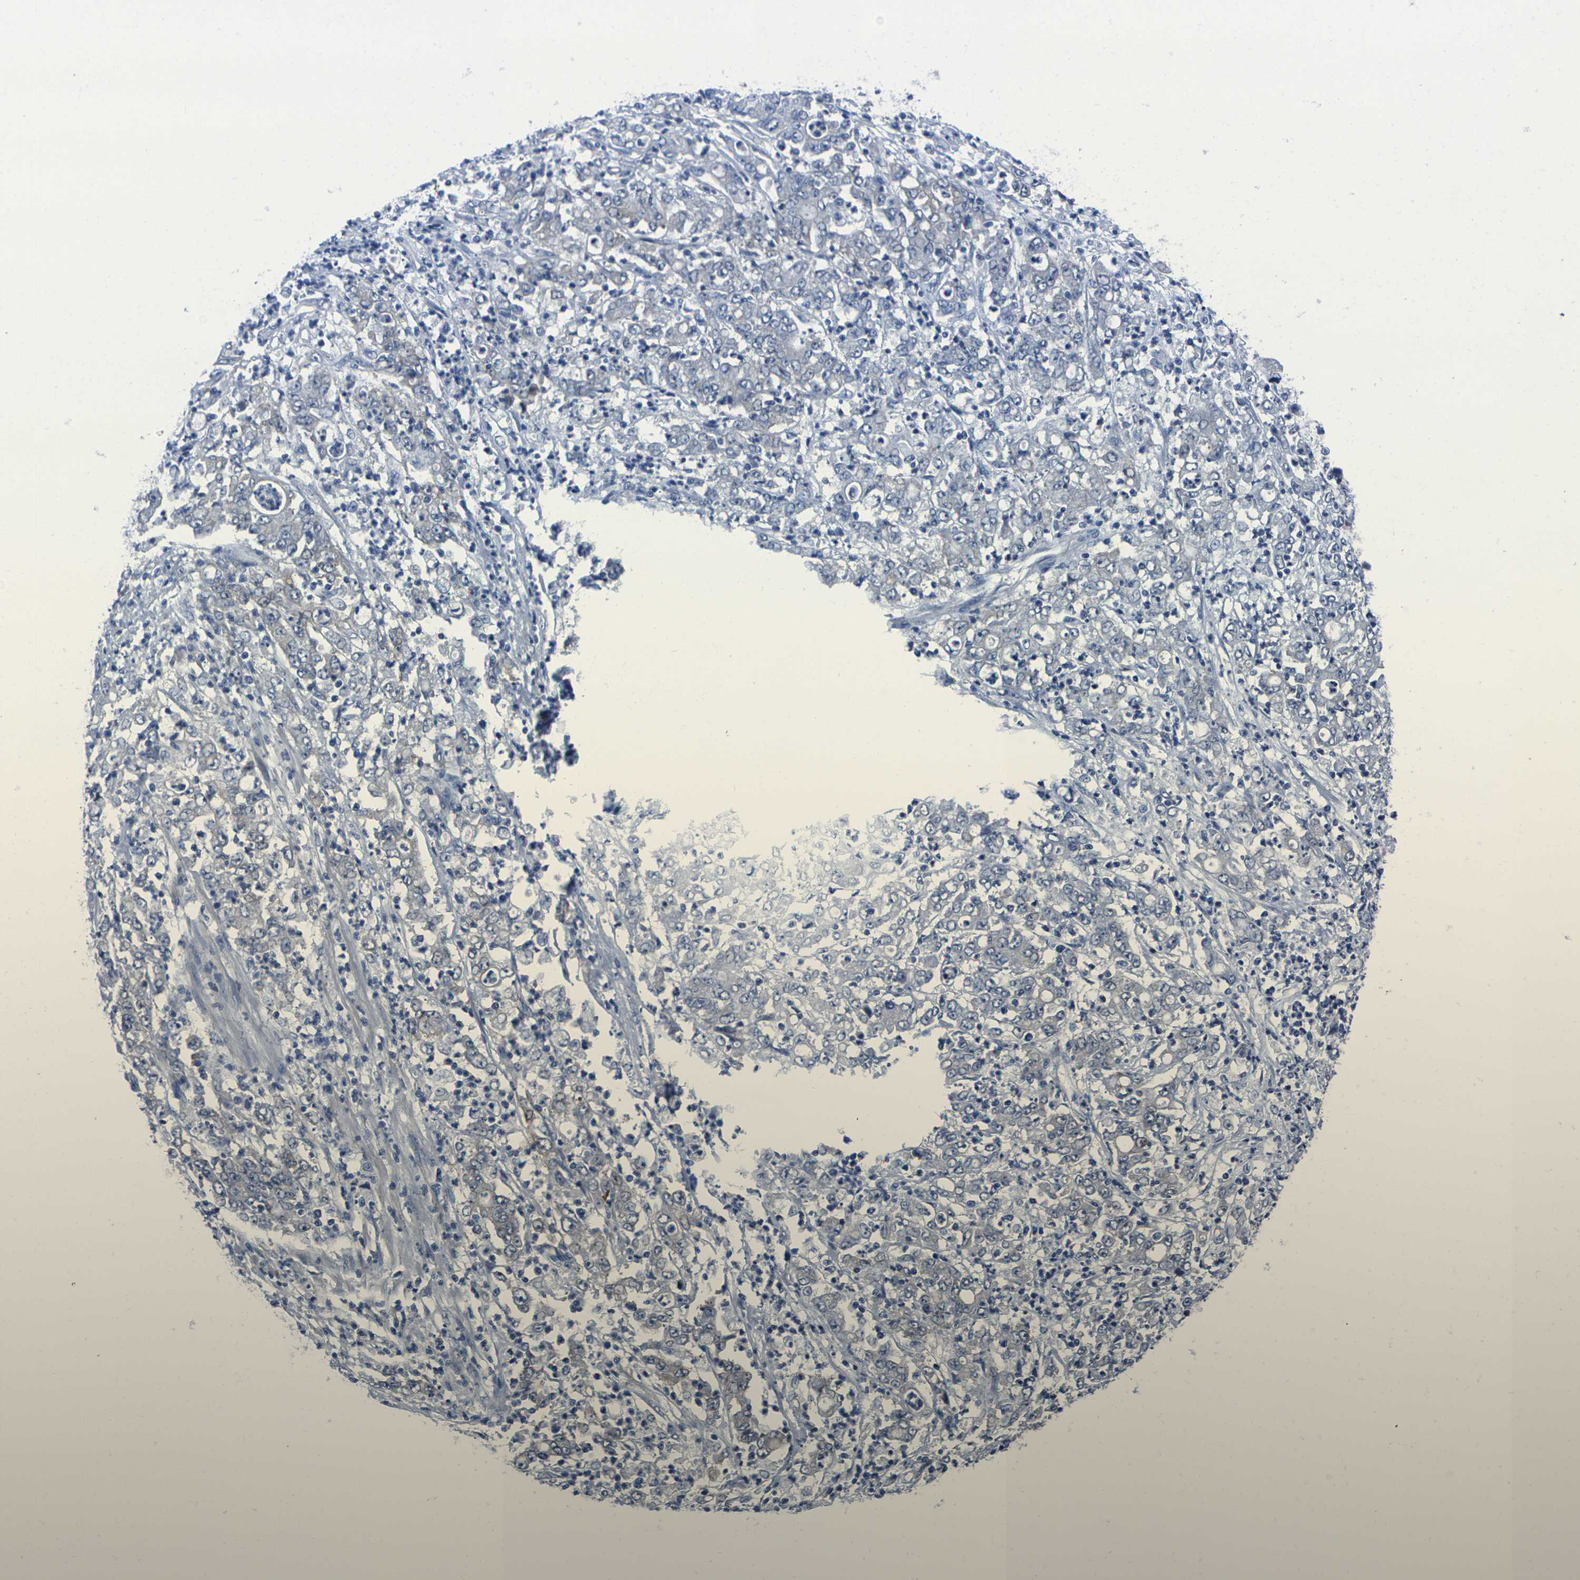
{"staining": {"intensity": "moderate", "quantity": "25%-75%", "location": "cytoplasmic/membranous"}, "tissue": "stomach cancer", "cell_type": "Tumor cells", "image_type": "cancer", "snomed": [{"axis": "morphology", "description": "Adenocarcinoma, NOS"}, {"axis": "topography", "description": "Stomach, lower"}], "caption": "Stomach adenocarcinoma stained for a protein (brown) shows moderate cytoplasmic/membranous positive expression in about 25%-75% of tumor cells.", "gene": "EIF4A1", "patient": {"sex": "female", "age": 71}}